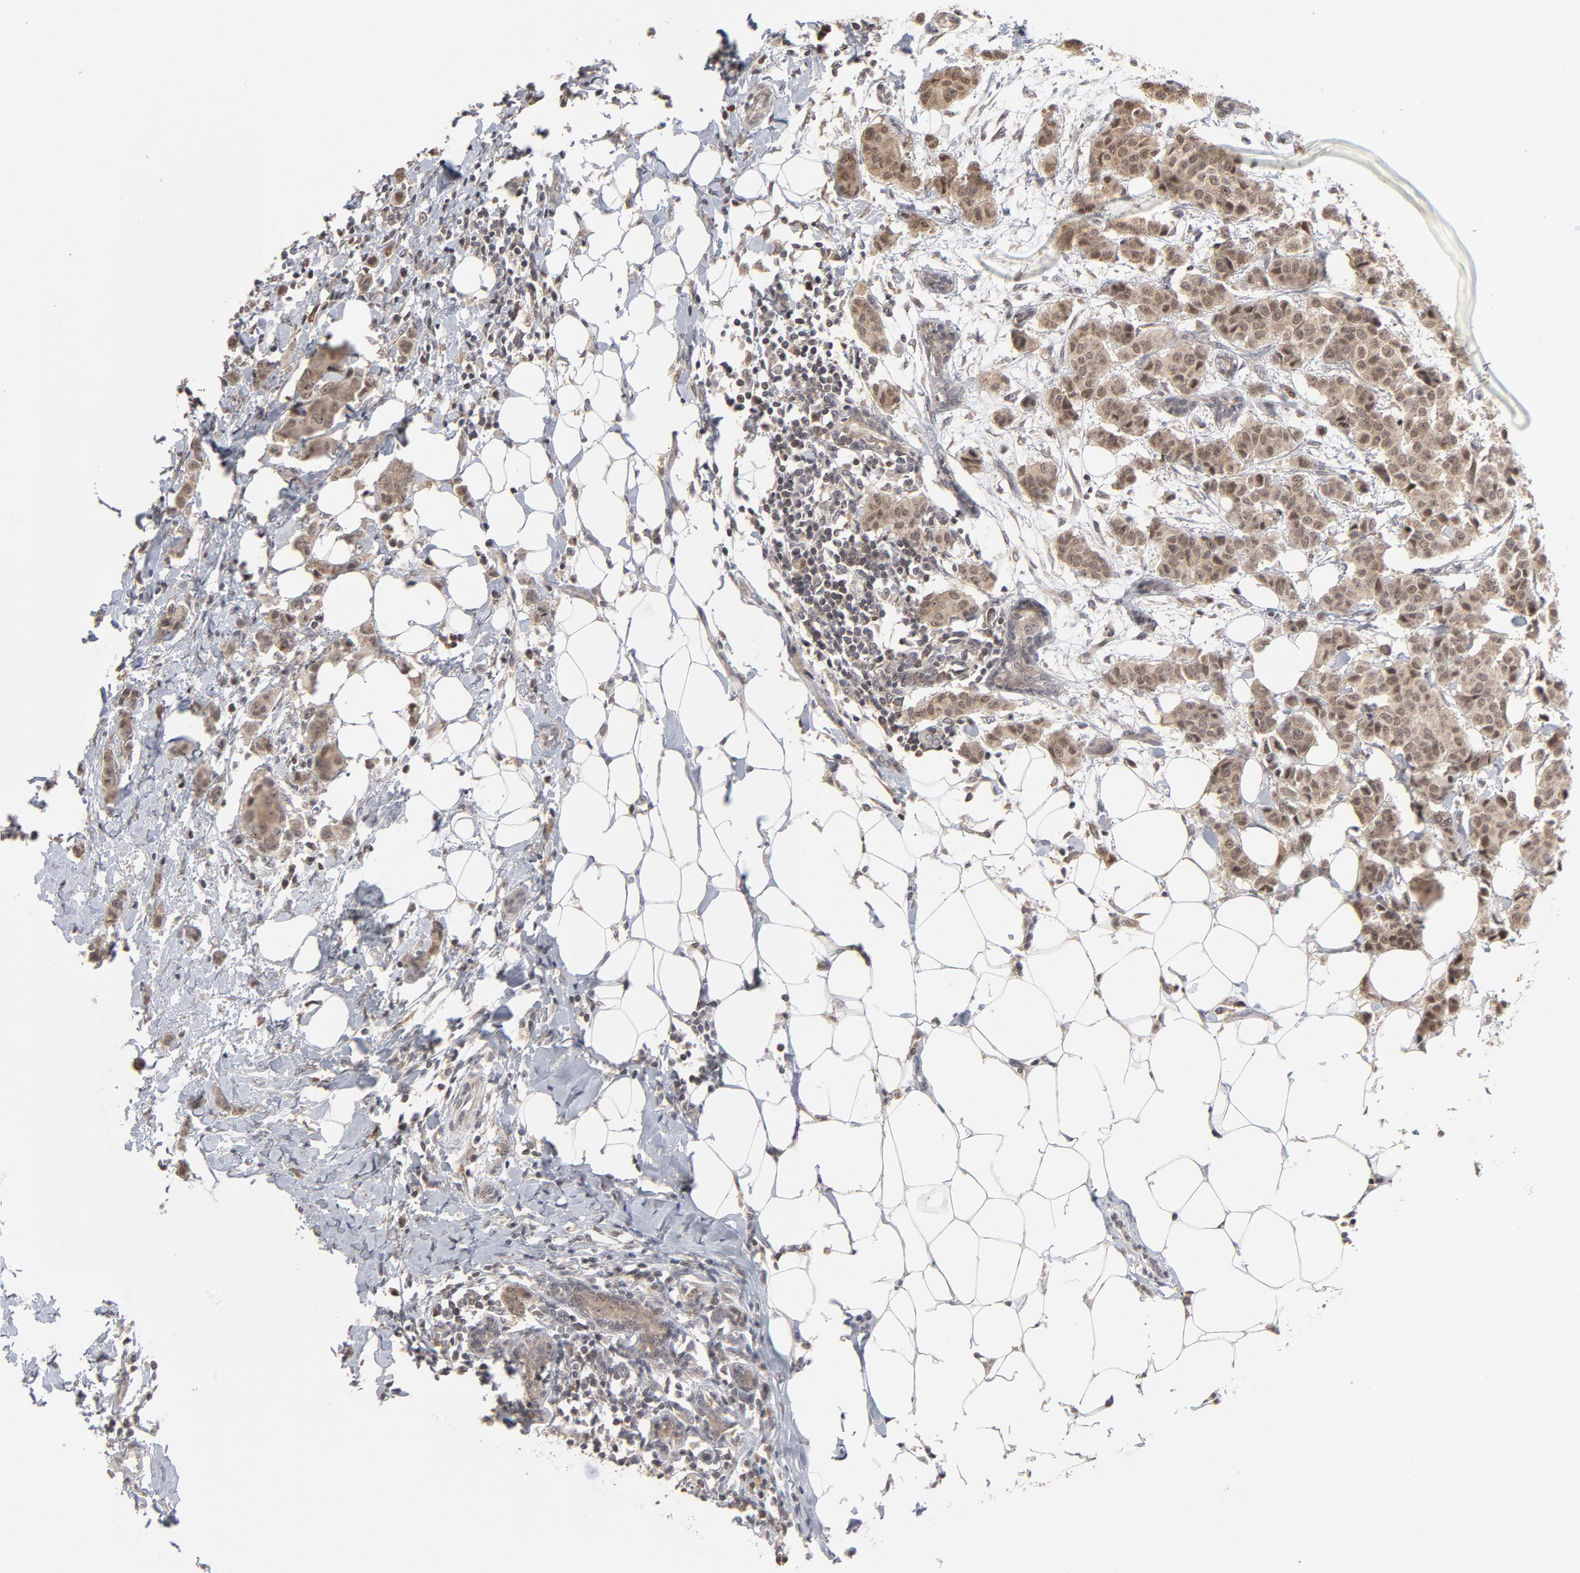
{"staining": {"intensity": "moderate", "quantity": ">75%", "location": "cytoplasmic/membranous,nuclear"}, "tissue": "breast cancer", "cell_type": "Tumor cells", "image_type": "cancer", "snomed": [{"axis": "morphology", "description": "Duct carcinoma"}, {"axis": "topography", "description": "Breast"}], "caption": "Moderate cytoplasmic/membranous and nuclear protein staining is identified in about >75% of tumor cells in breast cancer (invasive ductal carcinoma).", "gene": "ARIH1", "patient": {"sex": "female", "age": 40}}